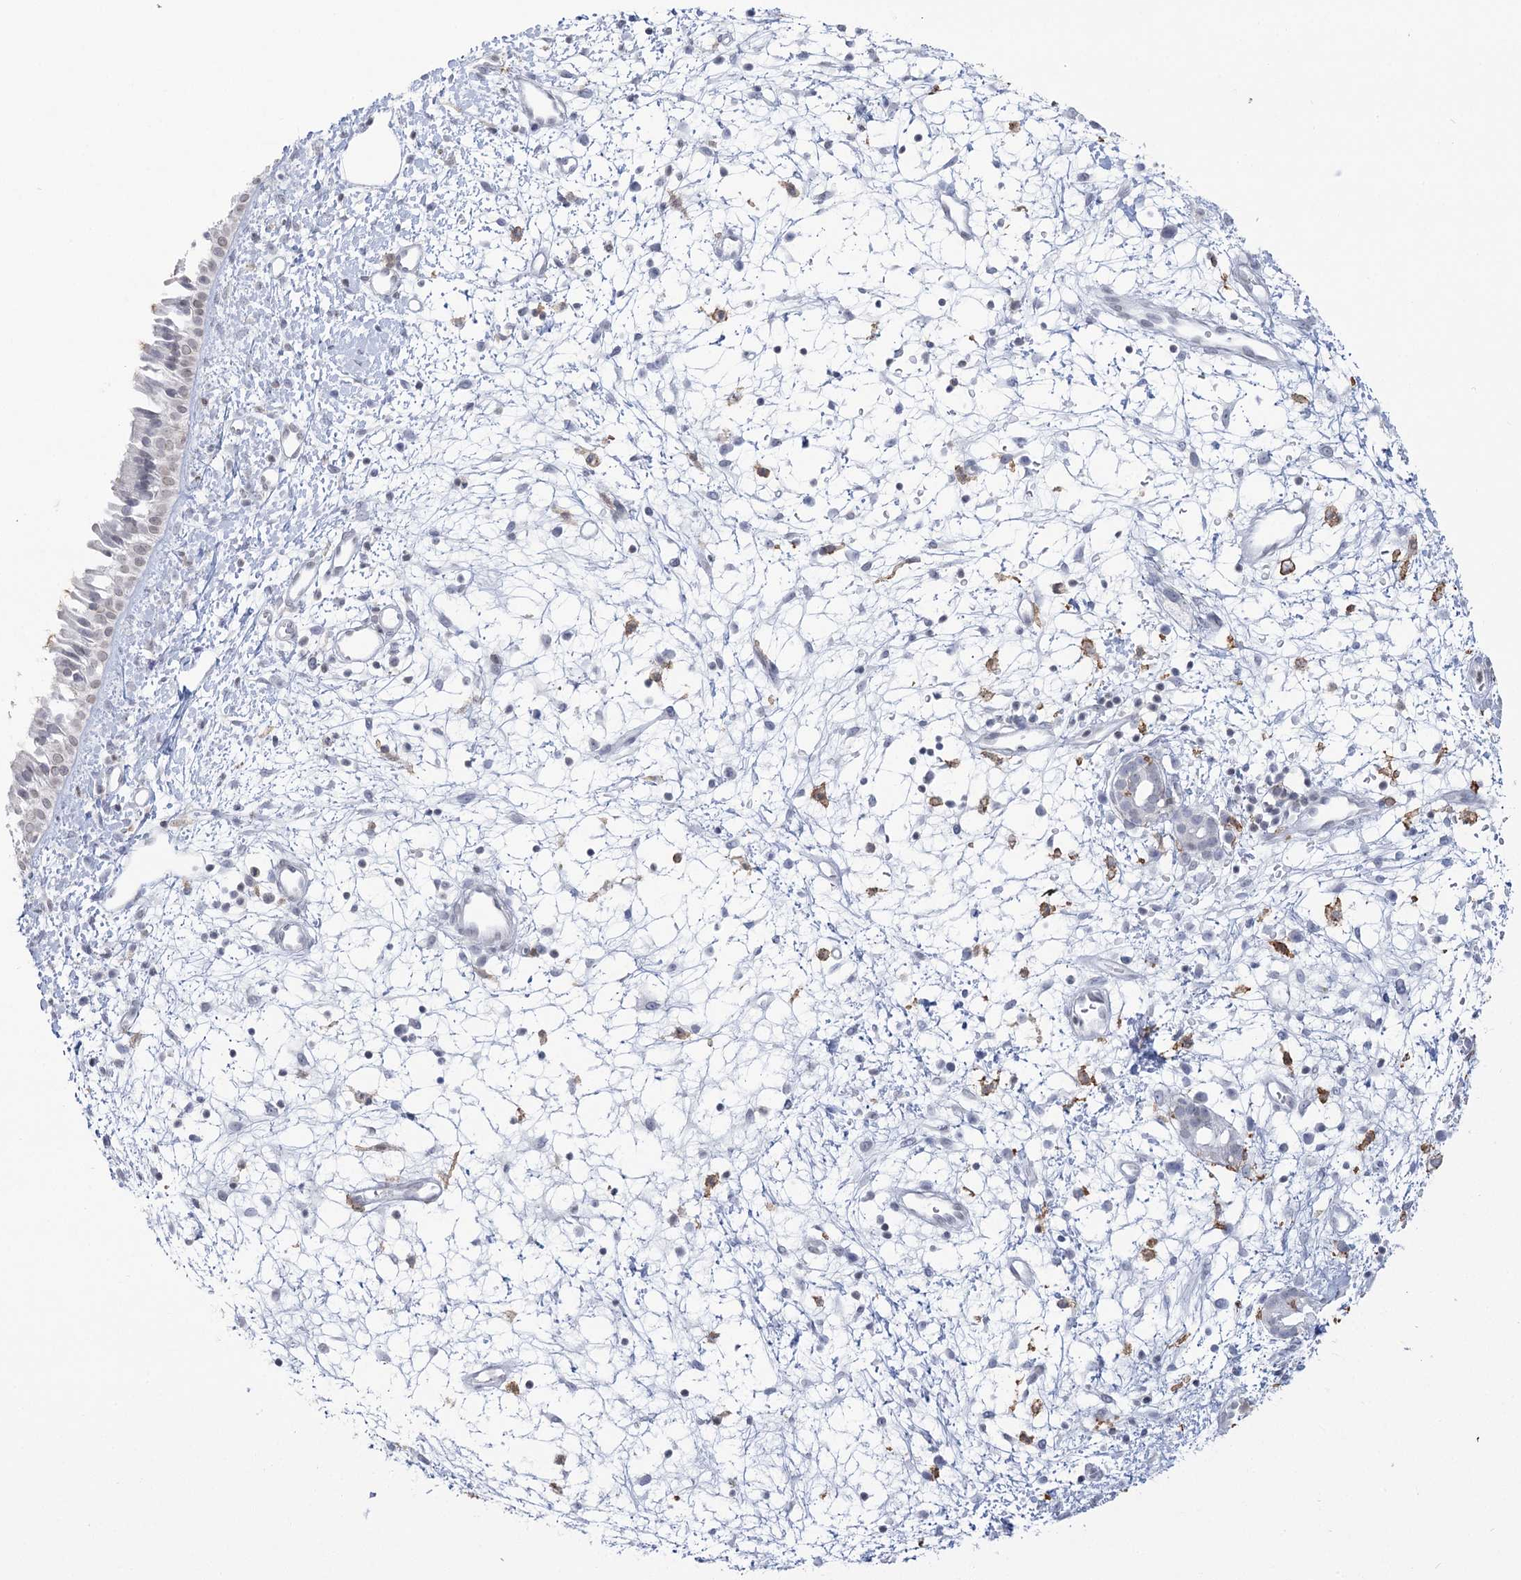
{"staining": {"intensity": "moderate", "quantity": "25%-75%", "location": "cytoplasmic/membranous"}, "tissue": "nasopharynx", "cell_type": "Respiratory epithelial cells", "image_type": "normal", "snomed": [{"axis": "morphology", "description": "Normal tissue, NOS"}, {"axis": "topography", "description": "Nasopharynx"}], "caption": "Approximately 25%-75% of respiratory epithelial cells in normal human nasopharynx display moderate cytoplasmic/membranous protein expression as visualized by brown immunohistochemical staining.", "gene": "C11orf1", "patient": {"sex": "male", "age": 22}}